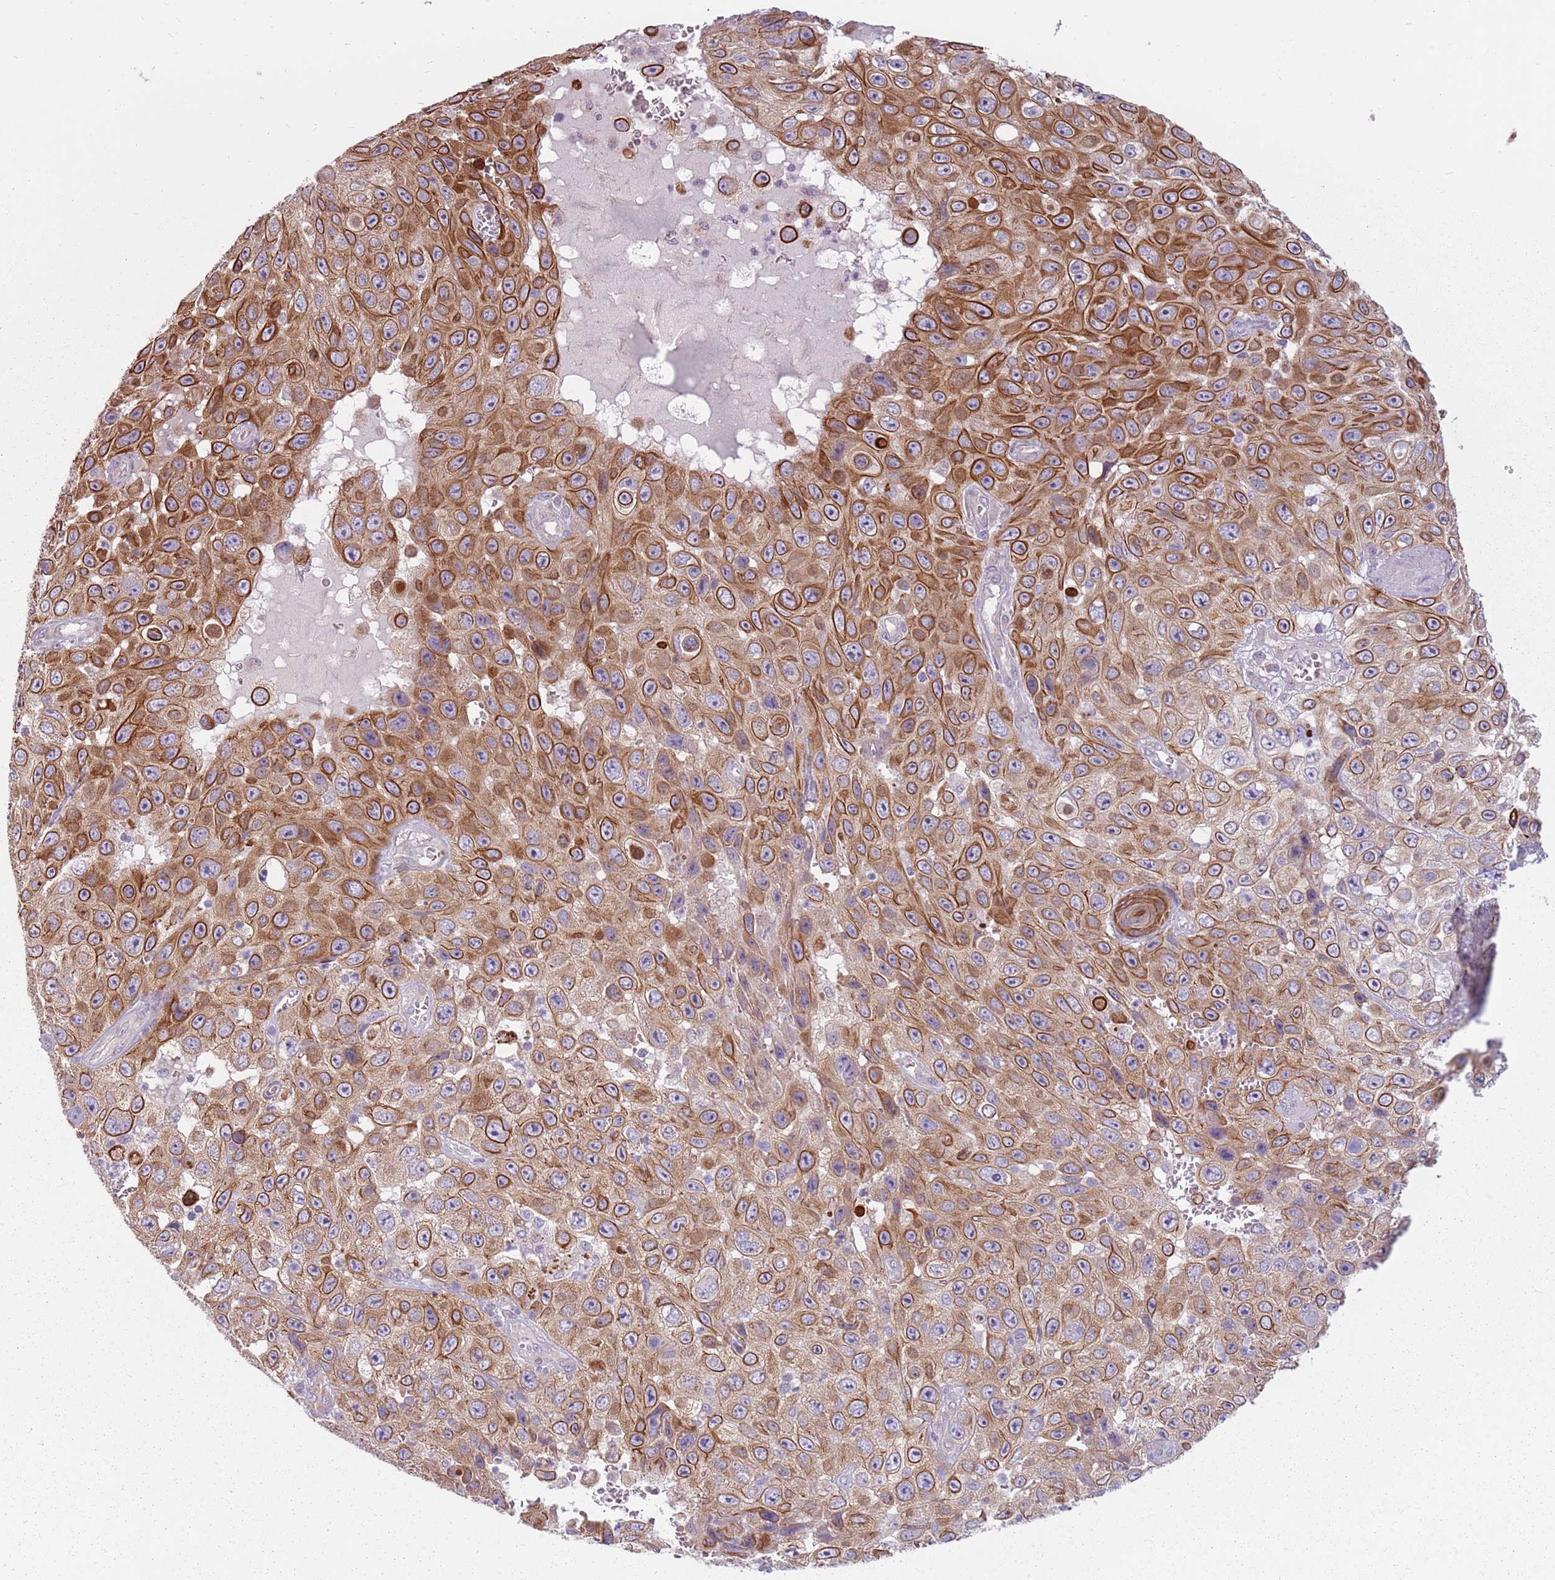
{"staining": {"intensity": "strong", "quantity": ">75%", "location": "cytoplasmic/membranous"}, "tissue": "skin cancer", "cell_type": "Tumor cells", "image_type": "cancer", "snomed": [{"axis": "morphology", "description": "Squamous cell carcinoma, NOS"}, {"axis": "topography", "description": "Skin"}], "caption": "Human squamous cell carcinoma (skin) stained with a protein marker displays strong staining in tumor cells.", "gene": "HSPA14", "patient": {"sex": "male", "age": 82}}